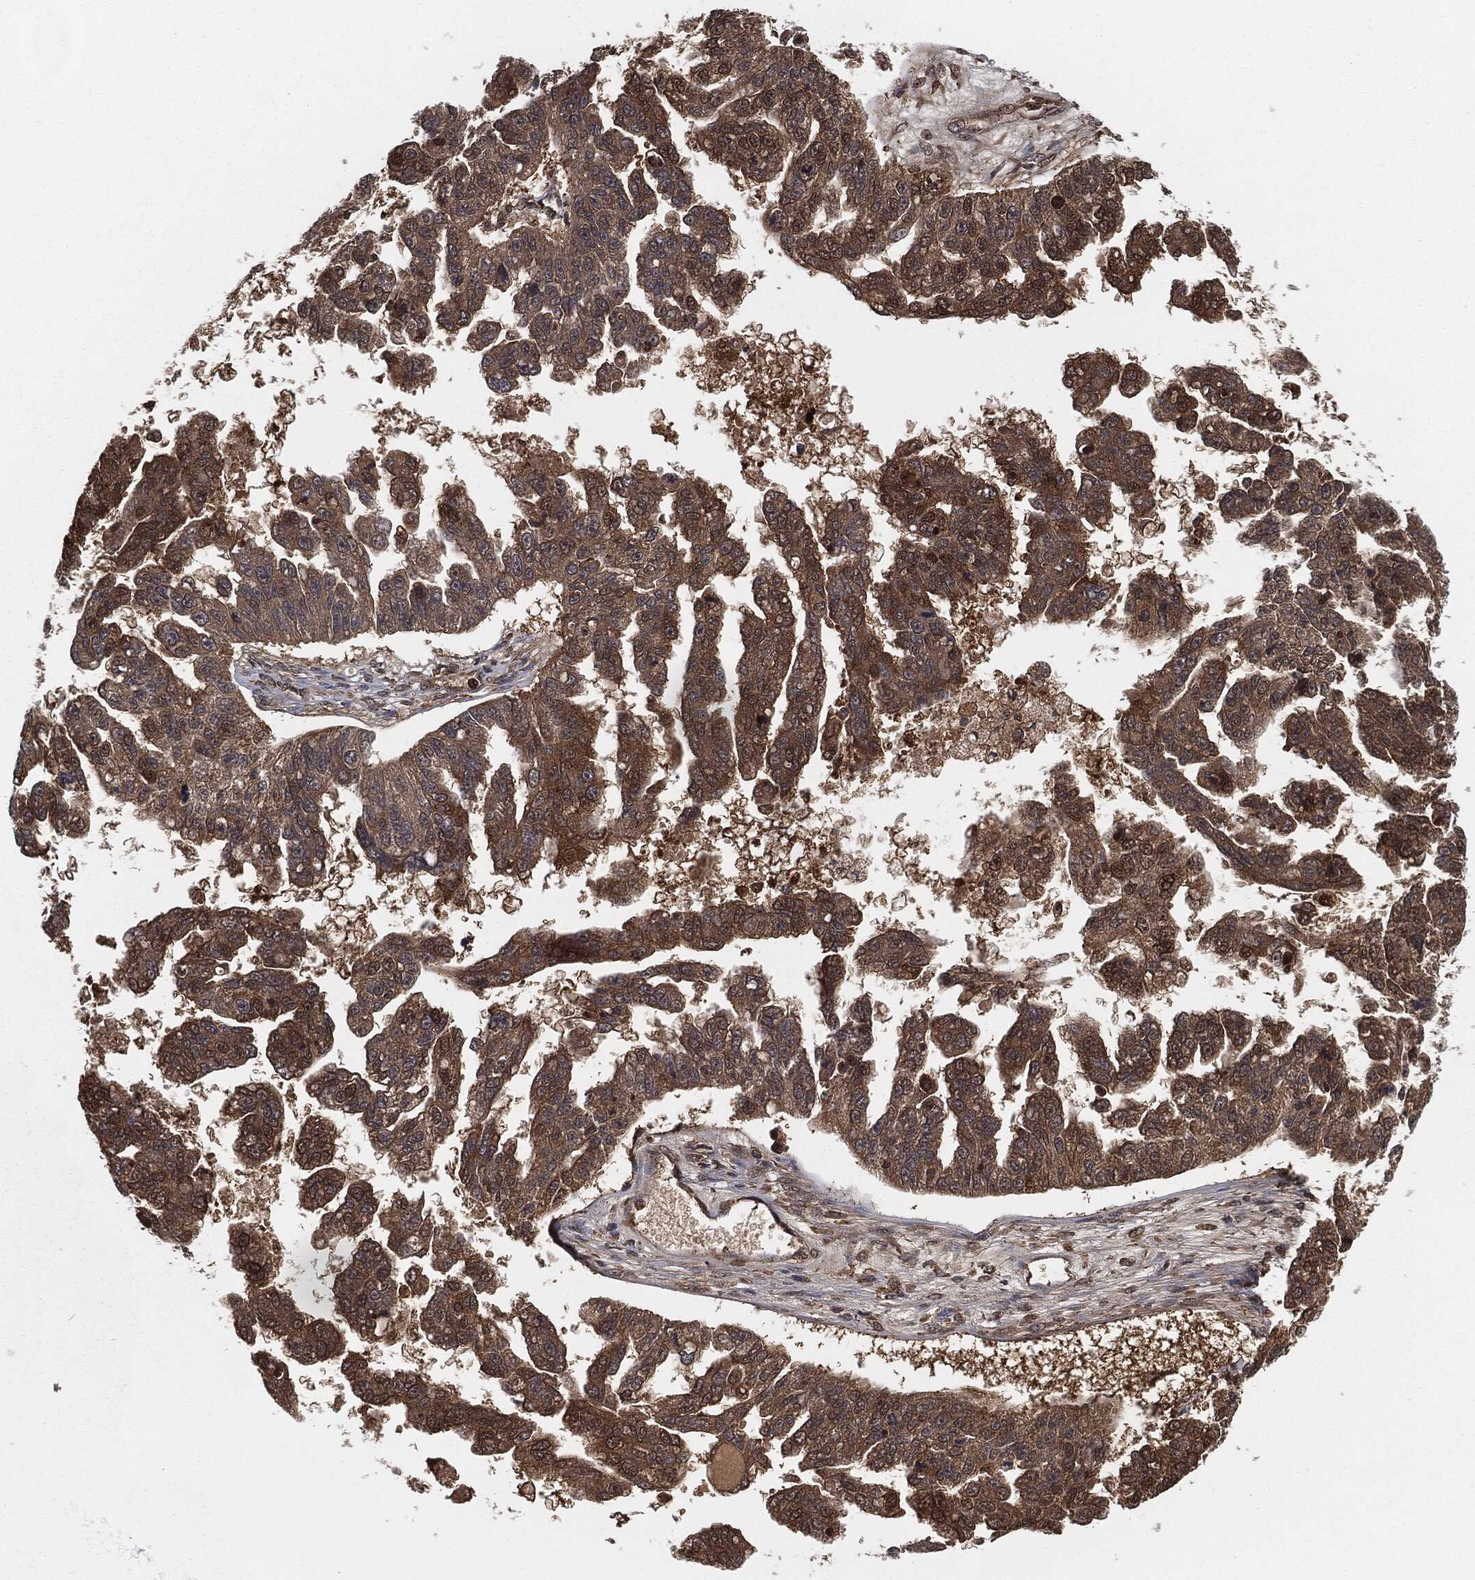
{"staining": {"intensity": "moderate", "quantity": ">75%", "location": "cytoplasmic/membranous,nuclear"}, "tissue": "ovarian cancer", "cell_type": "Tumor cells", "image_type": "cancer", "snomed": [{"axis": "morphology", "description": "Cystadenocarcinoma, serous, NOS"}, {"axis": "topography", "description": "Ovary"}], "caption": "Immunohistochemical staining of ovarian cancer exhibits medium levels of moderate cytoplasmic/membranous and nuclear positivity in approximately >75% of tumor cells. Immunohistochemistry stains the protein of interest in brown and the nuclei are stained blue.", "gene": "CAPRIN2", "patient": {"sex": "female", "age": 58}}